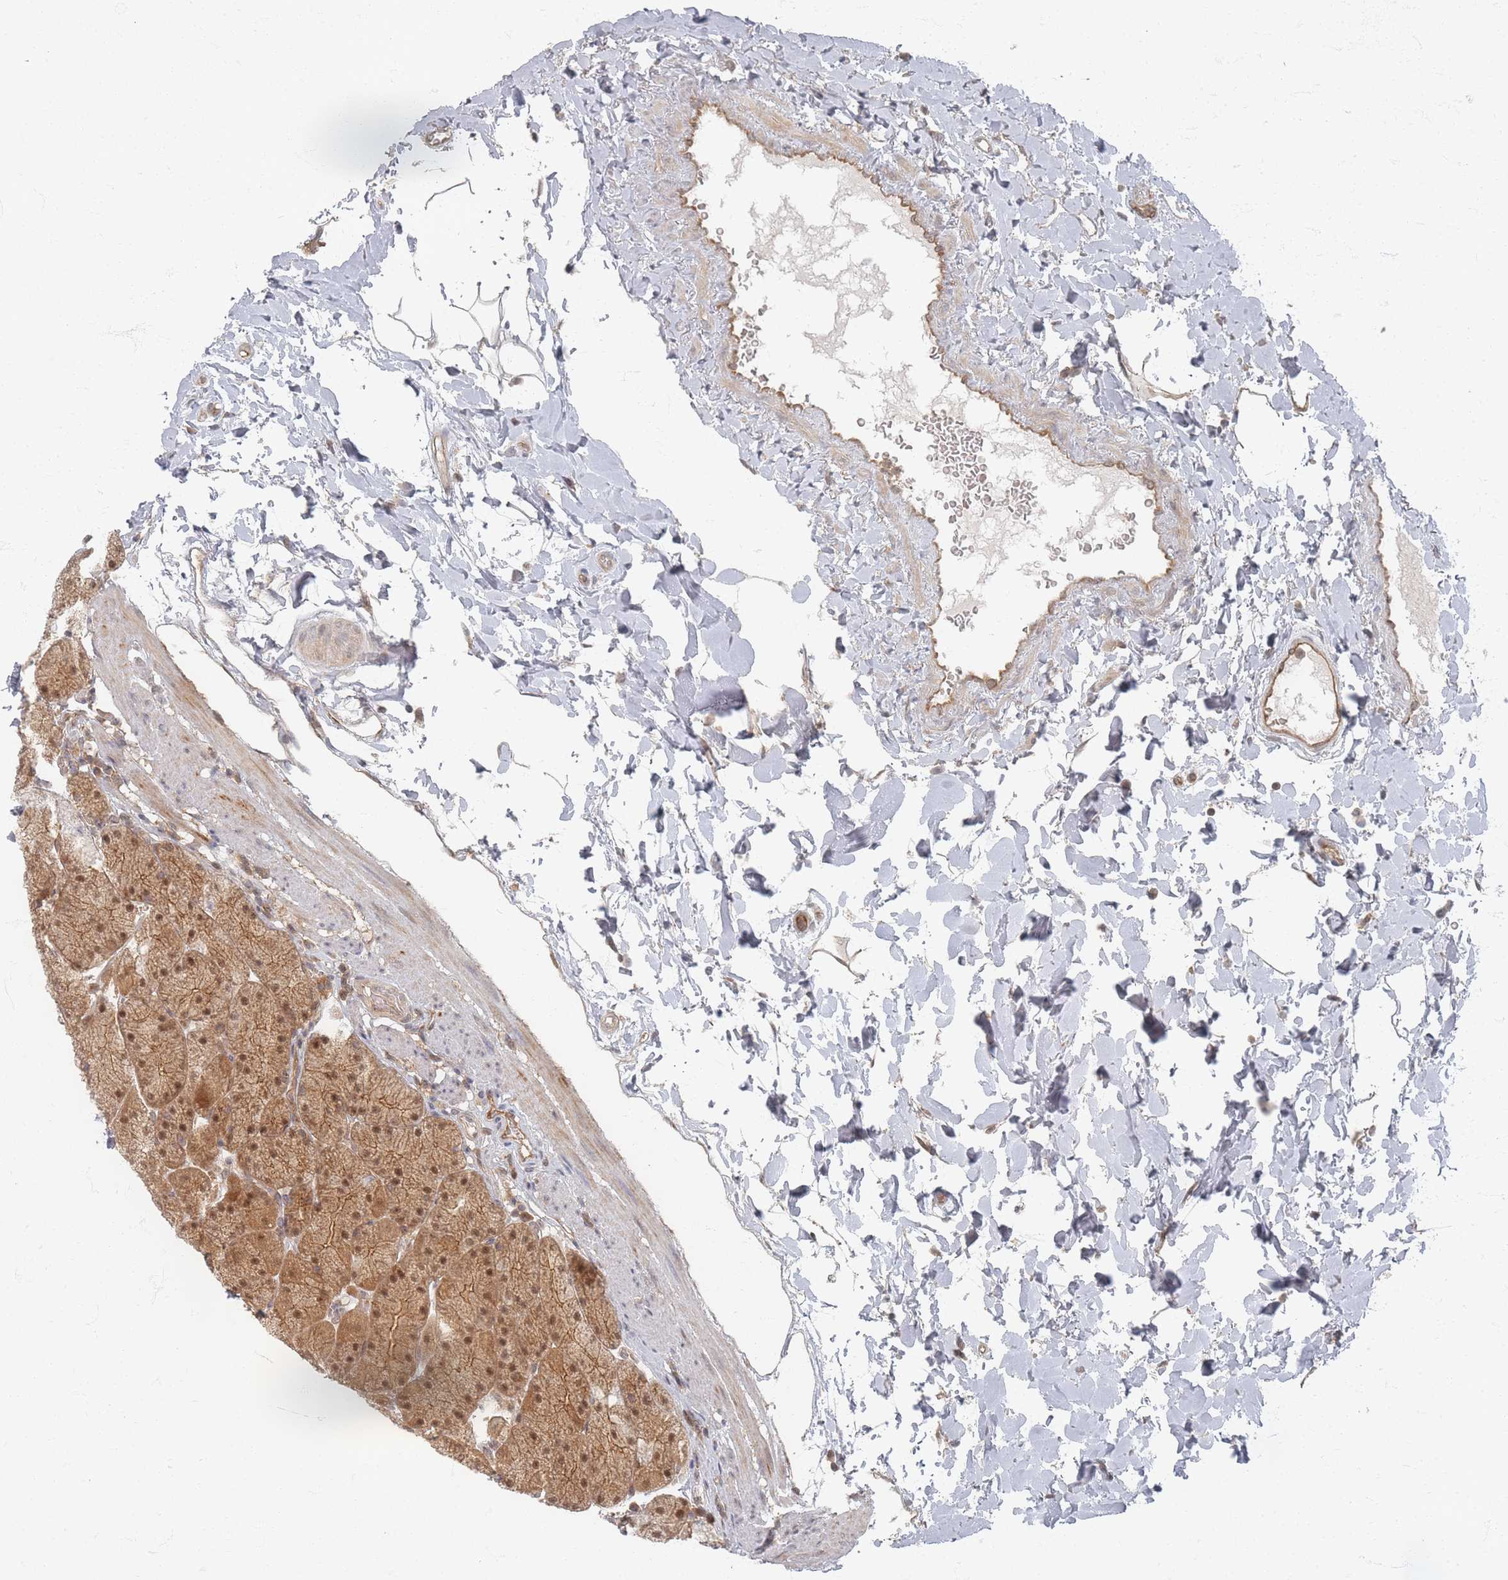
{"staining": {"intensity": "moderate", "quantity": ">75%", "location": "cytoplasmic/membranous,nuclear"}, "tissue": "stomach", "cell_type": "Glandular cells", "image_type": "normal", "snomed": [{"axis": "morphology", "description": "Normal tissue, NOS"}, {"axis": "topography", "description": "Stomach, upper"}, {"axis": "topography", "description": "Stomach, lower"}], "caption": "Immunohistochemical staining of benign human stomach demonstrates >75% levels of moderate cytoplasmic/membranous,nuclear protein staining in about >75% of glandular cells. The protein of interest is stained brown, and the nuclei are stained in blue (DAB IHC with brightfield microscopy, high magnification).", "gene": "PSMD9", "patient": {"sex": "male", "age": 67}}